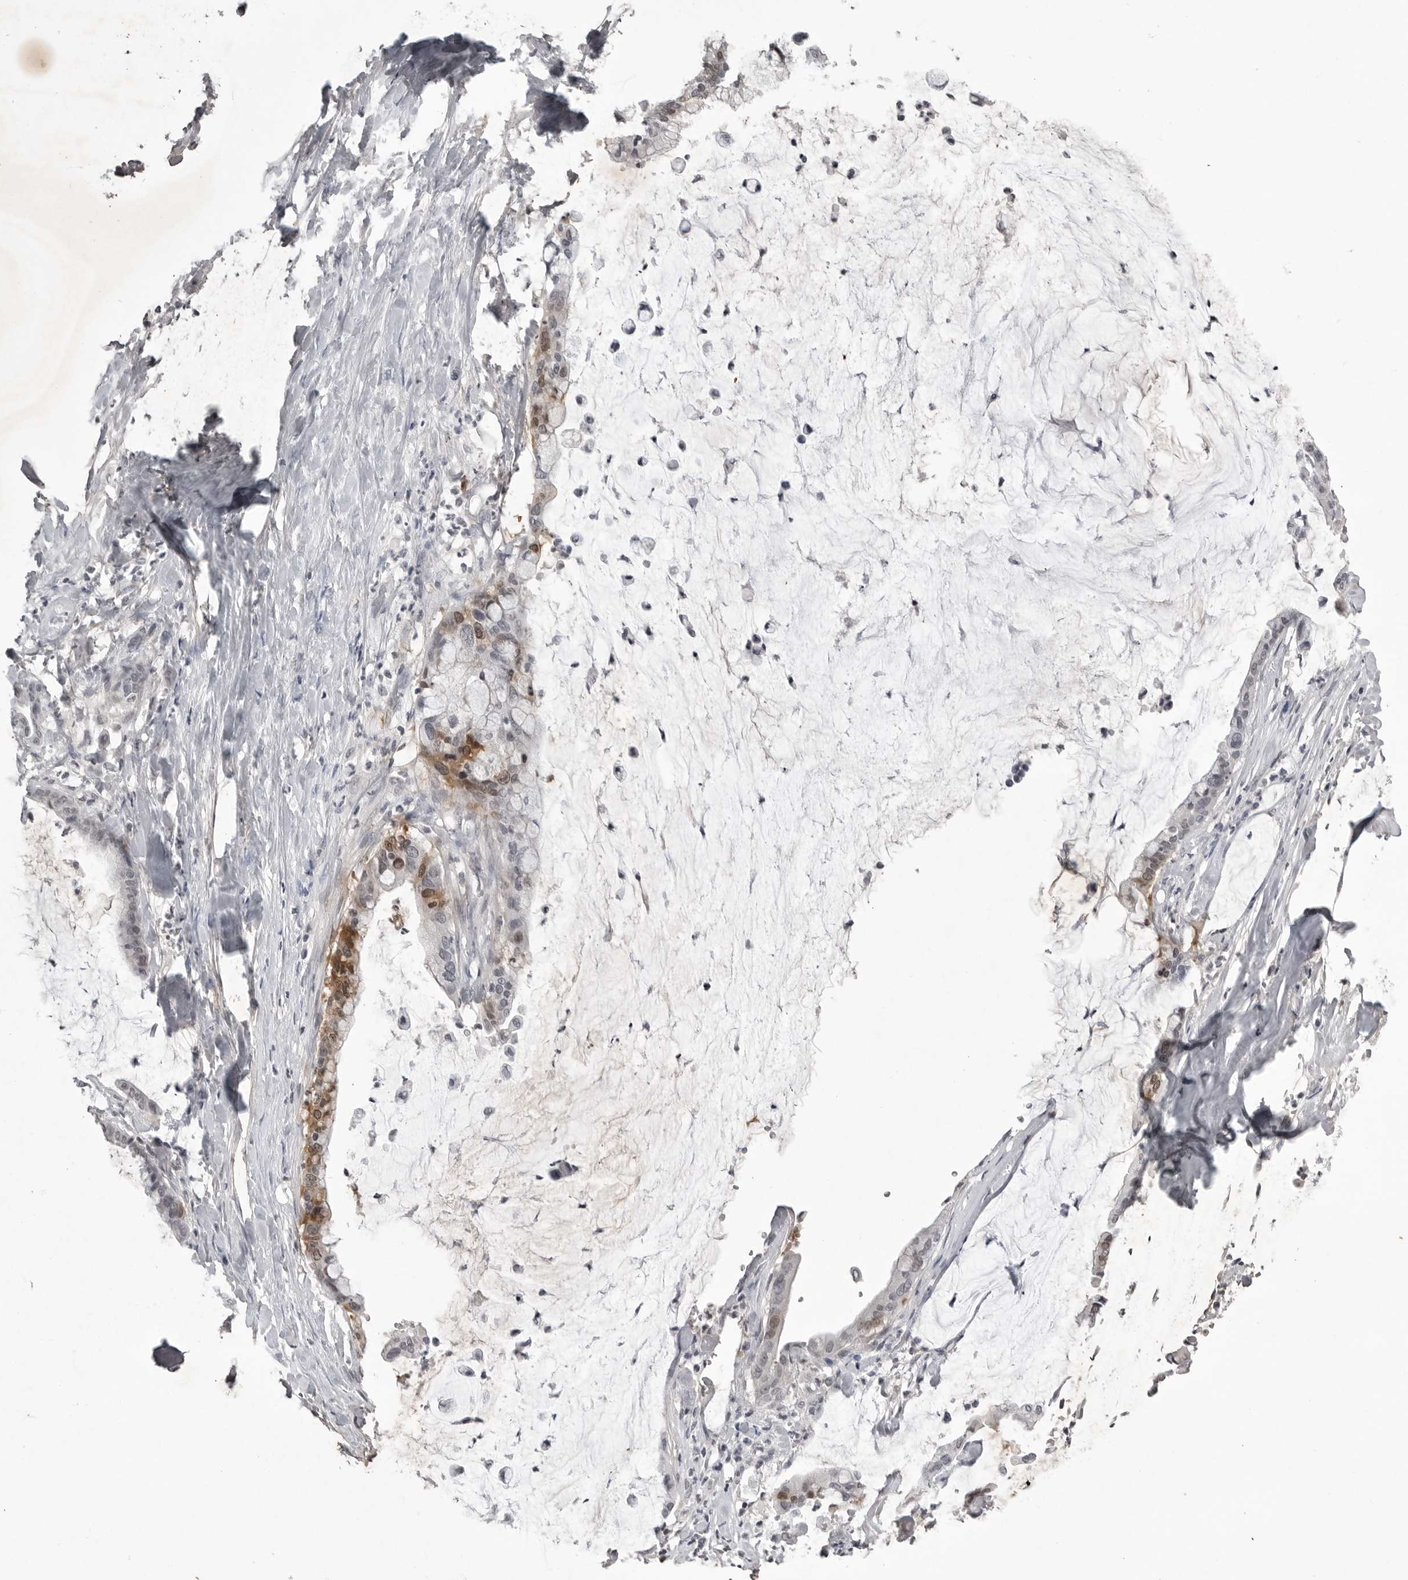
{"staining": {"intensity": "moderate", "quantity": "<25%", "location": "cytoplasmic/membranous"}, "tissue": "pancreatic cancer", "cell_type": "Tumor cells", "image_type": "cancer", "snomed": [{"axis": "morphology", "description": "Adenocarcinoma, NOS"}, {"axis": "topography", "description": "Pancreas"}], "caption": "Immunohistochemistry (IHC) staining of pancreatic cancer (adenocarcinoma), which demonstrates low levels of moderate cytoplasmic/membranous staining in approximately <25% of tumor cells indicating moderate cytoplasmic/membranous protein expression. The staining was performed using DAB (brown) for protein detection and nuclei were counterstained in hematoxylin (blue).", "gene": "RRM1", "patient": {"sex": "male", "age": 41}}